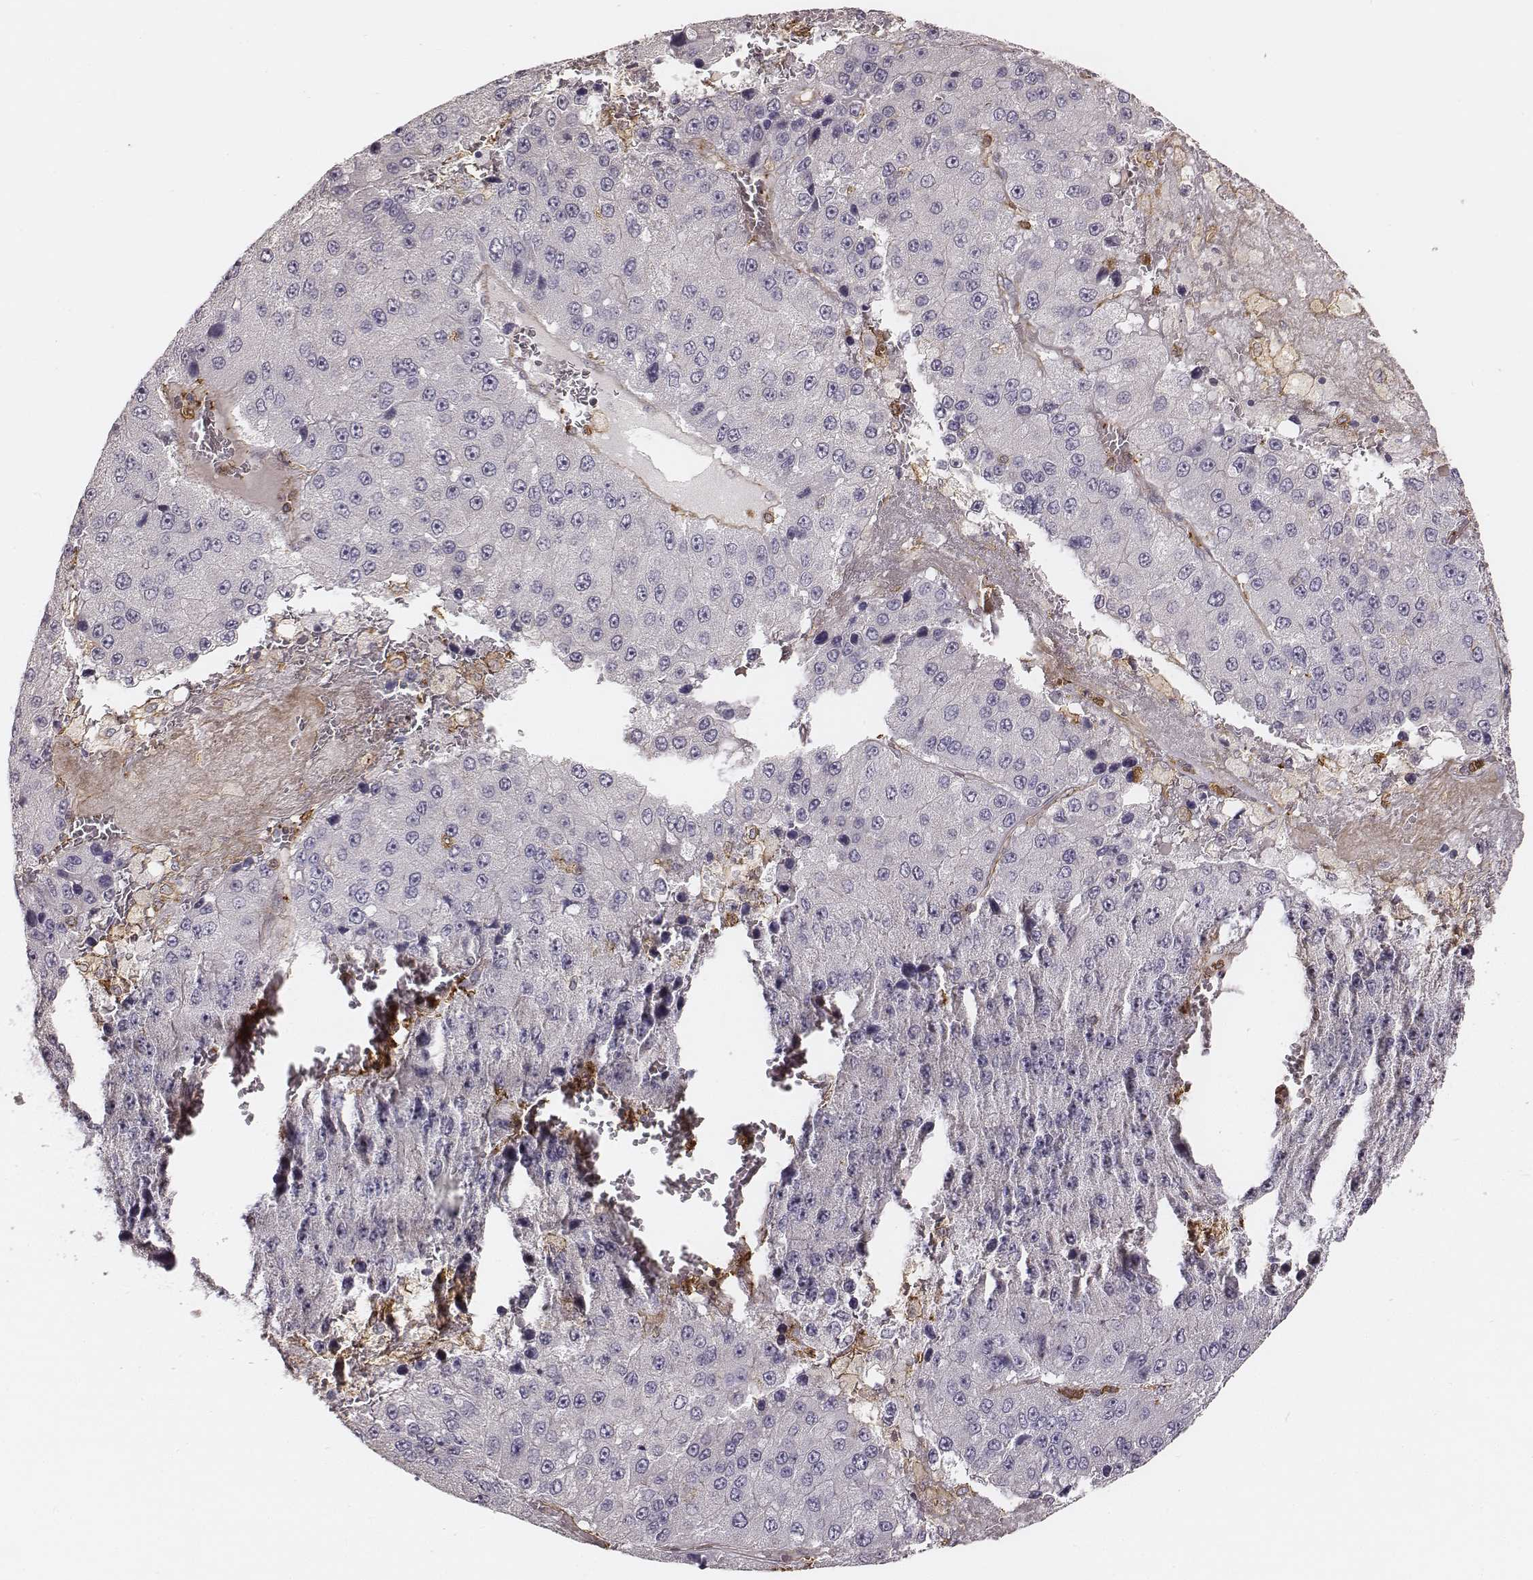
{"staining": {"intensity": "negative", "quantity": "none", "location": "none"}, "tissue": "liver cancer", "cell_type": "Tumor cells", "image_type": "cancer", "snomed": [{"axis": "morphology", "description": "Carcinoma, Hepatocellular, NOS"}, {"axis": "topography", "description": "Liver"}], "caption": "IHC photomicrograph of human hepatocellular carcinoma (liver) stained for a protein (brown), which exhibits no staining in tumor cells.", "gene": "ZYX", "patient": {"sex": "female", "age": 73}}